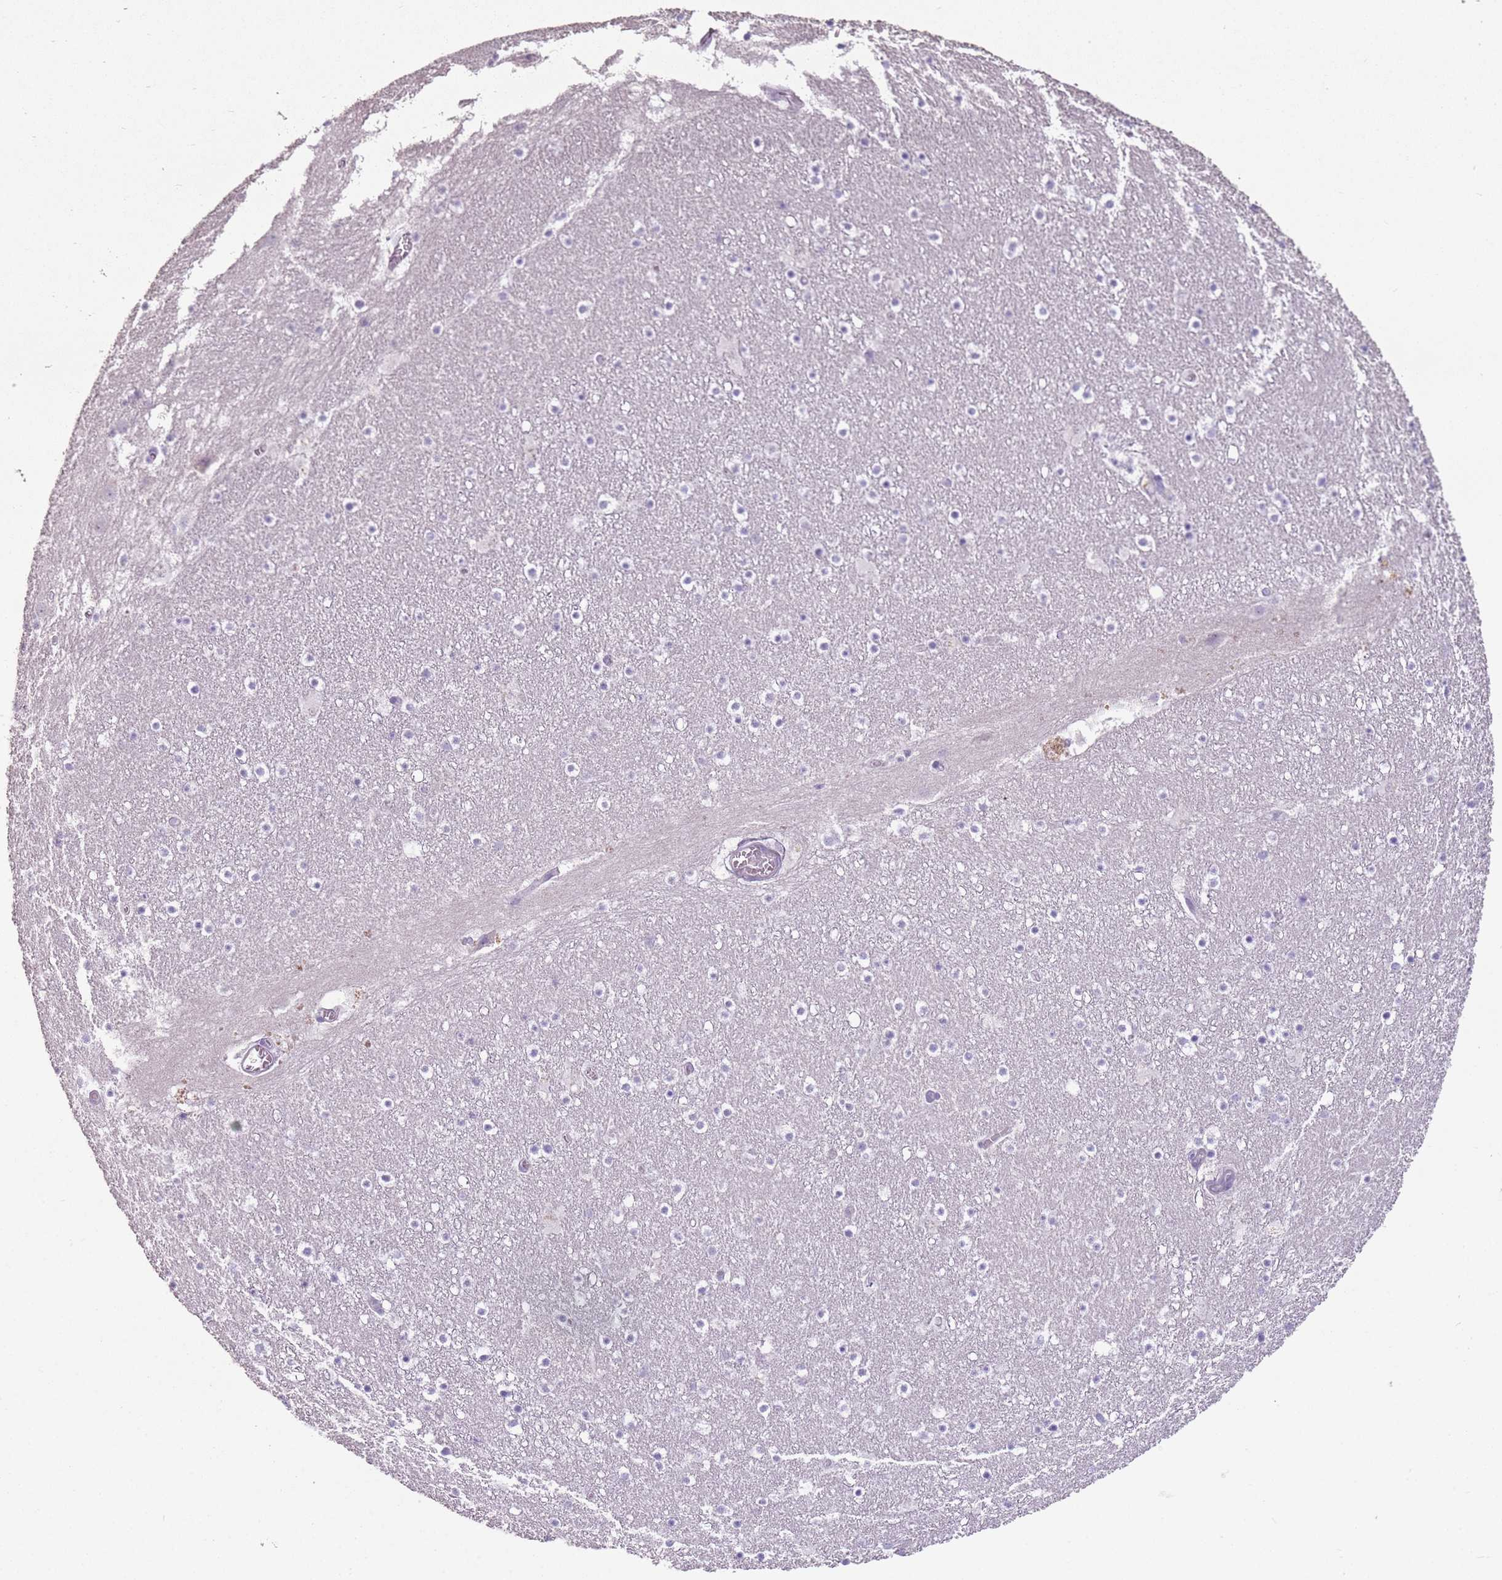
{"staining": {"intensity": "negative", "quantity": "none", "location": "none"}, "tissue": "caudate", "cell_type": "Glial cells", "image_type": "normal", "snomed": [{"axis": "morphology", "description": "Normal tissue, NOS"}, {"axis": "topography", "description": "Lateral ventricle wall"}], "caption": "This is an immunohistochemistry image of normal human caudate. There is no expression in glial cells.", "gene": "CELF6", "patient": {"sex": "male", "age": 45}}